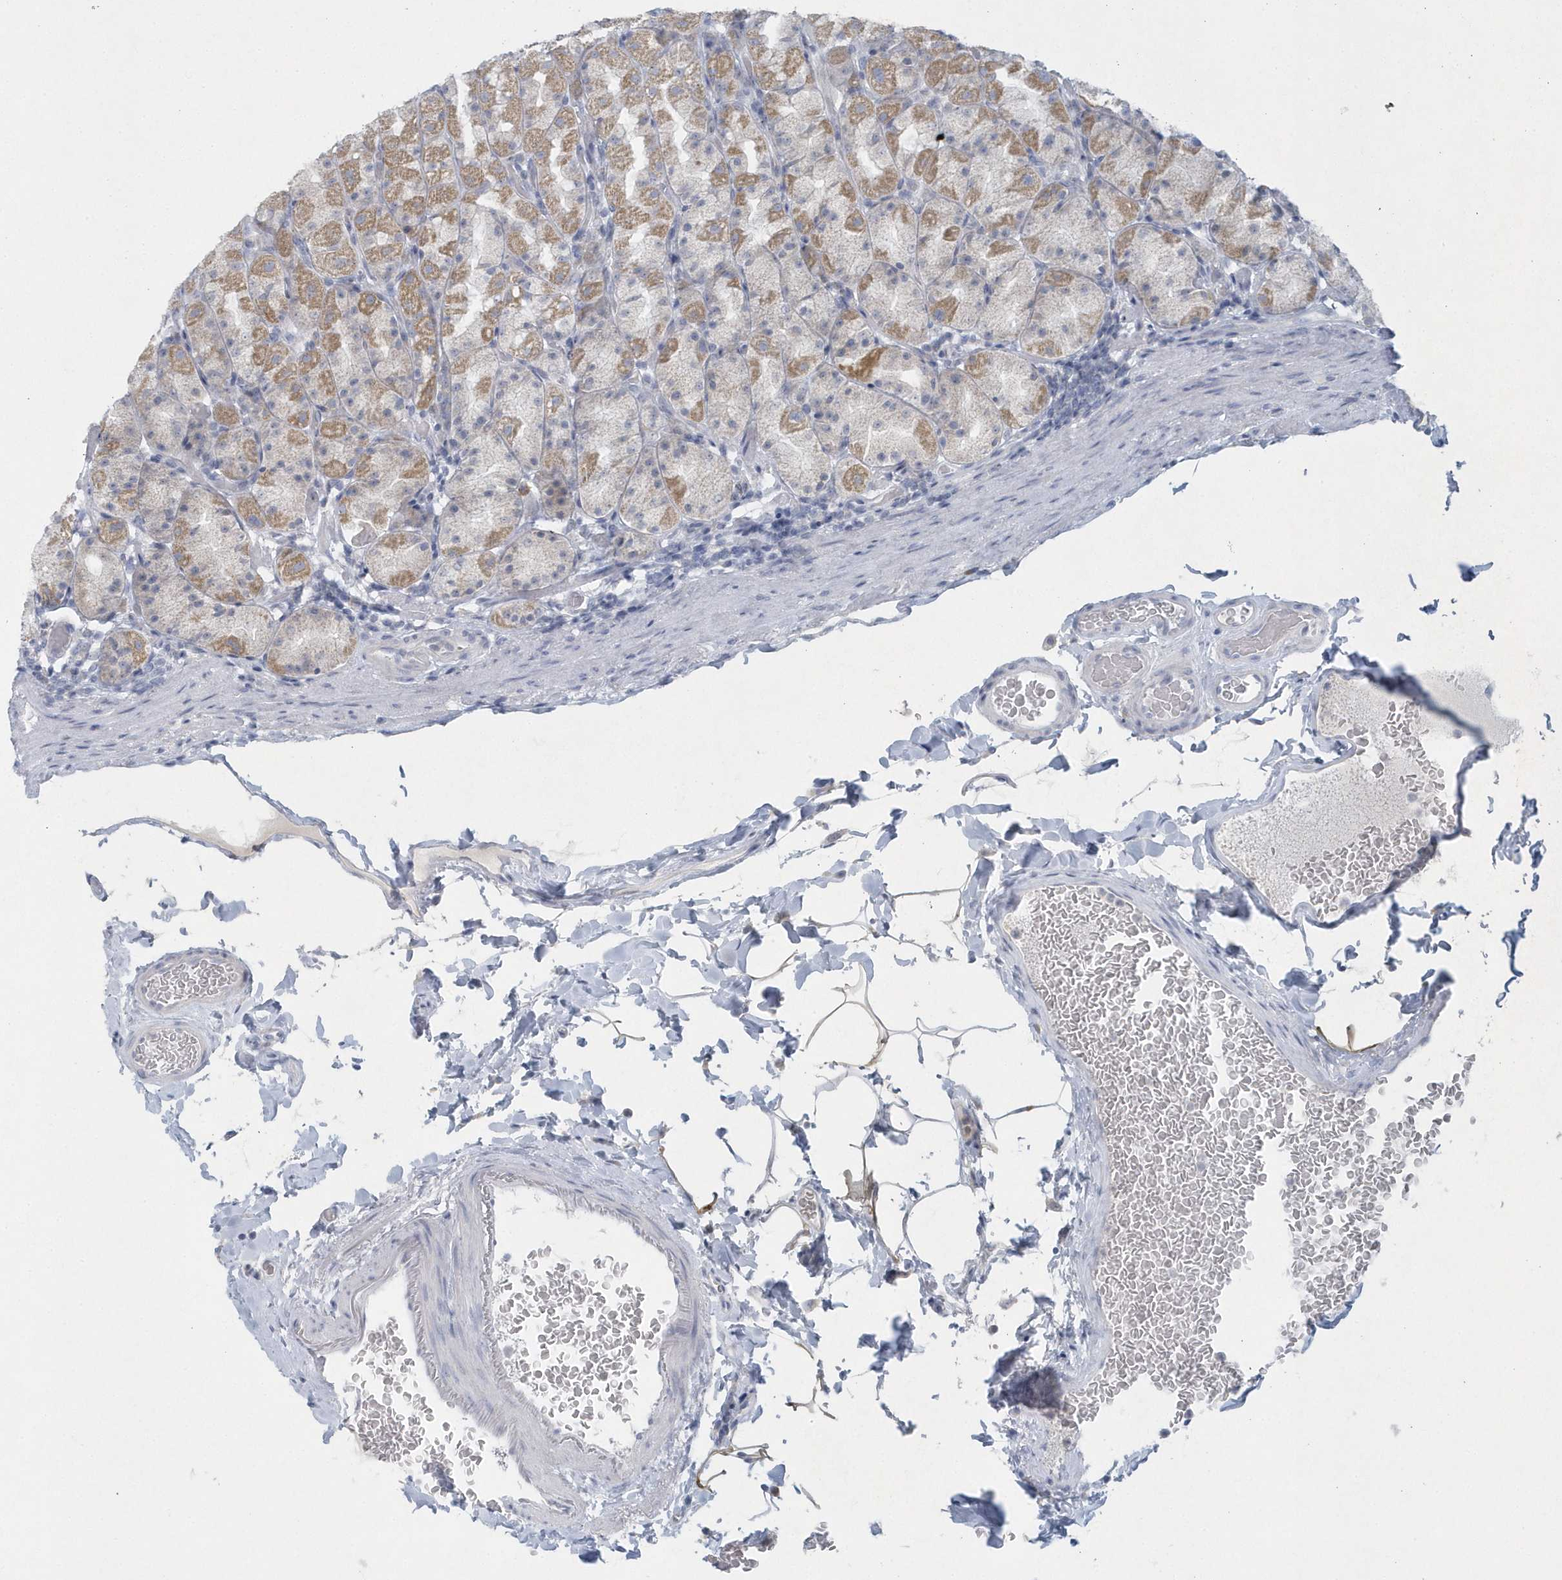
{"staining": {"intensity": "moderate", "quantity": "<25%", "location": "cytoplasmic/membranous"}, "tissue": "stomach", "cell_type": "Glandular cells", "image_type": "normal", "snomed": [{"axis": "morphology", "description": "Normal tissue, NOS"}, {"axis": "topography", "description": "Stomach, upper"}], "caption": "A low amount of moderate cytoplasmic/membranous positivity is seen in approximately <25% of glandular cells in normal stomach. The staining was performed using DAB (3,3'-diaminobenzidine), with brown indicating positive protein expression. Nuclei are stained blue with hematoxylin.", "gene": "NIPAL1", "patient": {"sex": "male", "age": 68}}